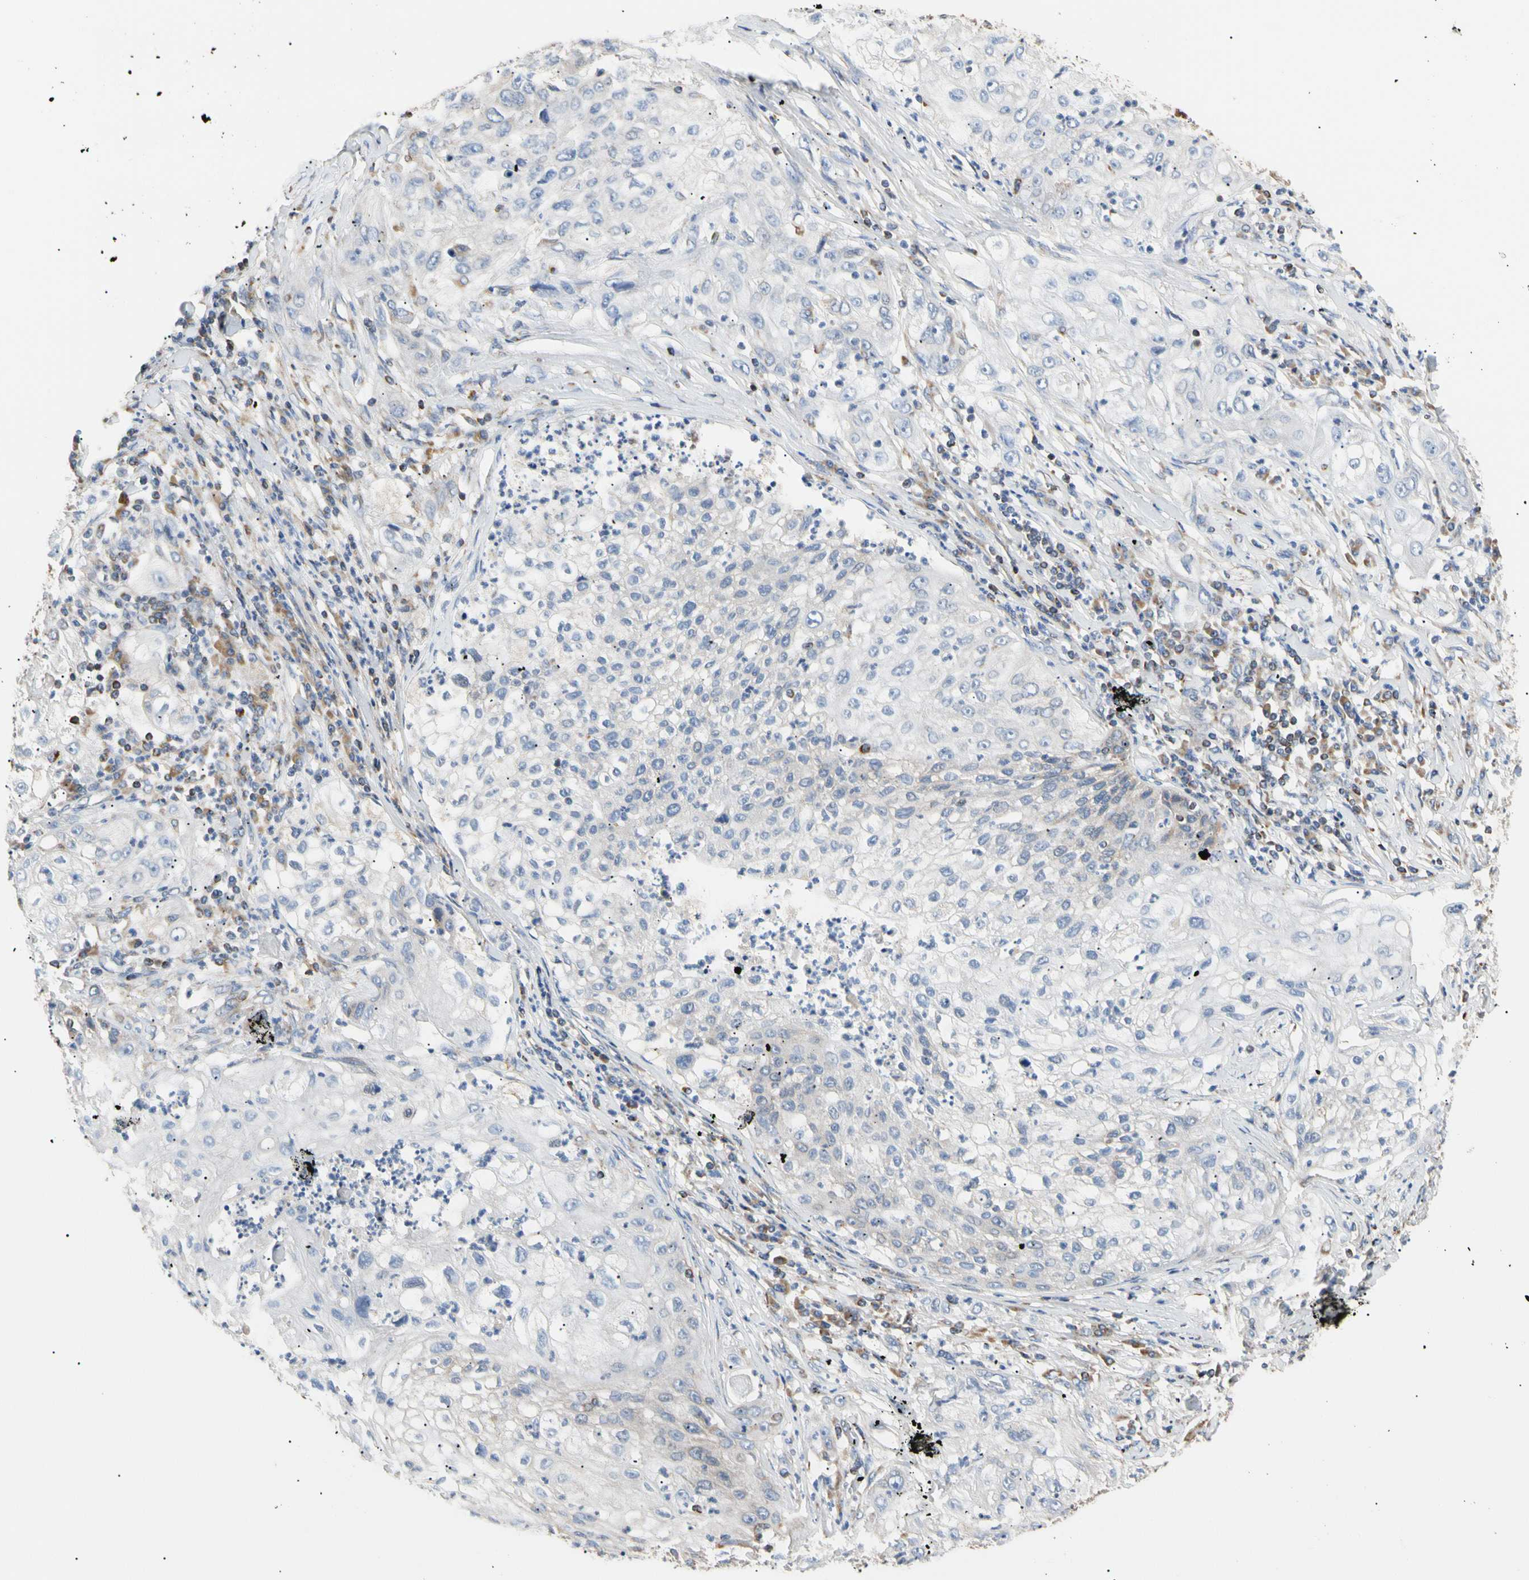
{"staining": {"intensity": "negative", "quantity": "none", "location": "none"}, "tissue": "lung cancer", "cell_type": "Tumor cells", "image_type": "cancer", "snomed": [{"axis": "morphology", "description": "Inflammation, NOS"}, {"axis": "morphology", "description": "Squamous cell carcinoma, NOS"}, {"axis": "topography", "description": "Lymph node"}, {"axis": "topography", "description": "Soft tissue"}, {"axis": "topography", "description": "Lung"}], "caption": "Human squamous cell carcinoma (lung) stained for a protein using IHC reveals no expression in tumor cells.", "gene": "PLGRKT", "patient": {"sex": "male", "age": 66}}